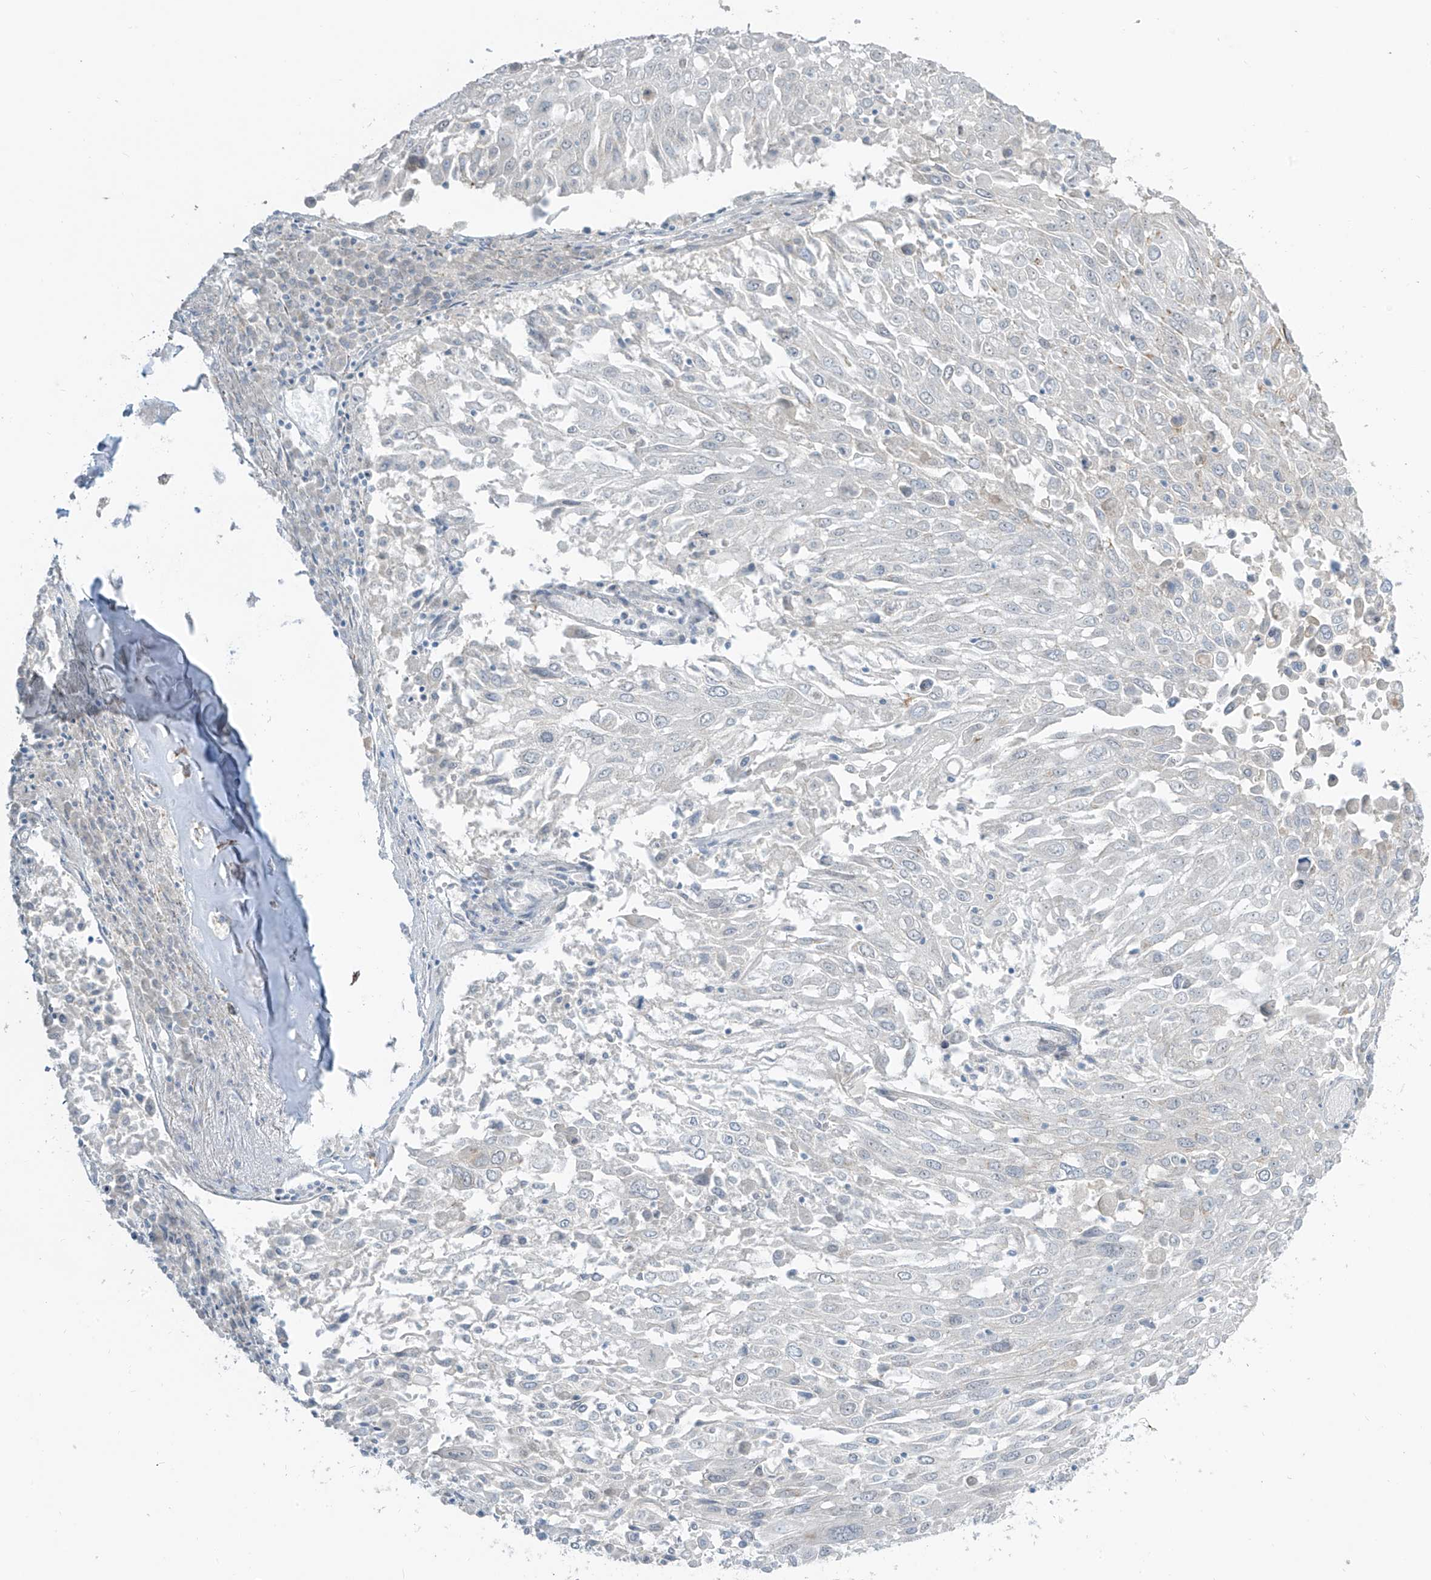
{"staining": {"intensity": "negative", "quantity": "none", "location": "none"}, "tissue": "lung cancer", "cell_type": "Tumor cells", "image_type": "cancer", "snomed": [{"axis": "morphology", "description": "Squamous cell carcinoma, NOS"}, {"axis": "topography", "description": "Lung"}], "caption": "This micrograph is of squamous cell carcinoma (lung) stained with IHC to label a protein in brown with the nuclei are counter-stained blue. There is no expression in tumor cells.", "gene": "PRDM6", "patient": {"sex": "male", "age": 65}}